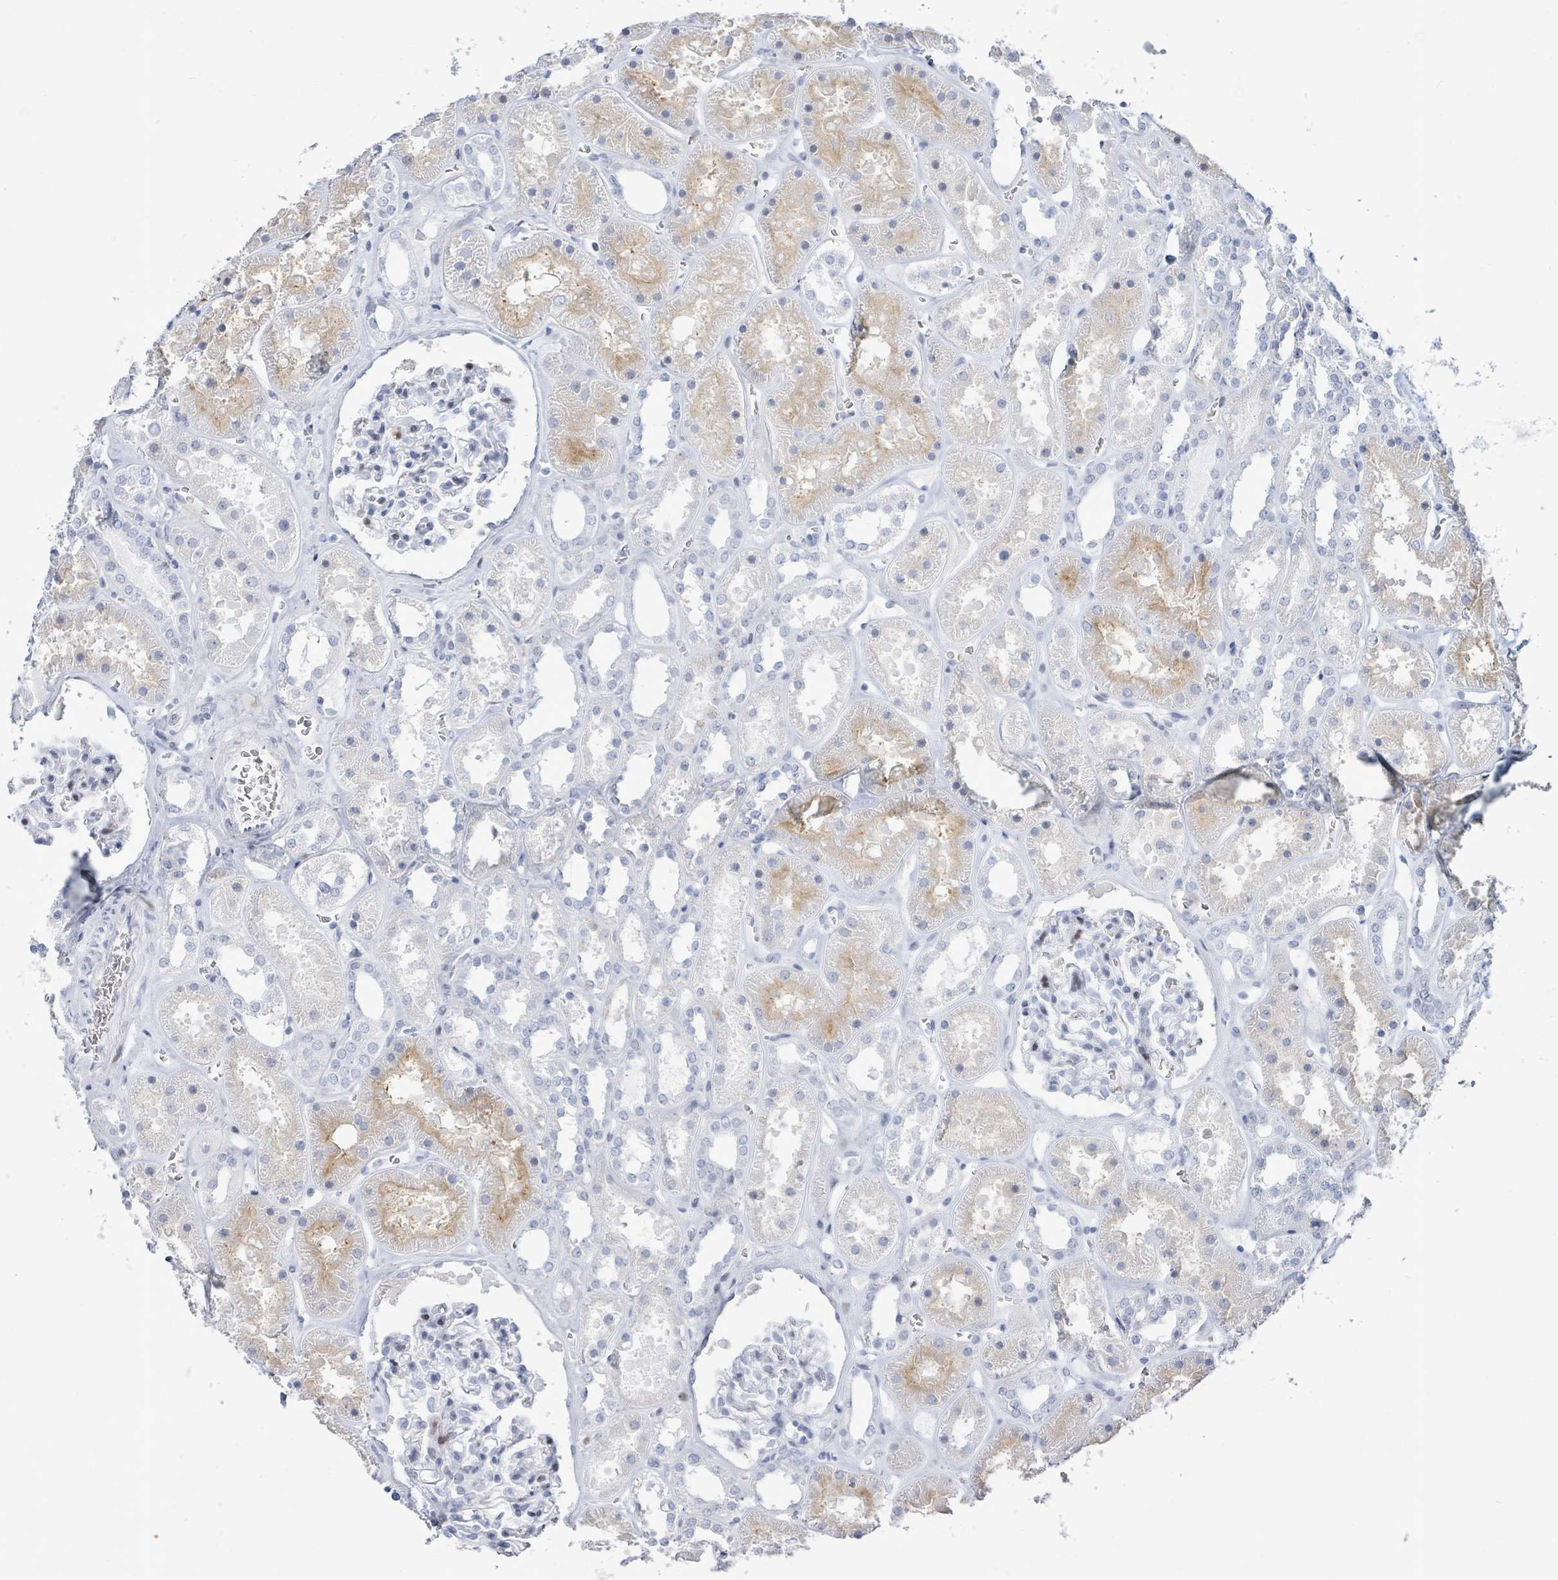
{"staining": {"intensity": "weak", "quantity": "<25%", "location": "nuclear"}, "tissue": "kidney", "cell_type": "Cells in glomeruli", "image_type": "normal", "snomed": [{"axis": "morphology", "description": "Normal tissue, NOS"}, {"axis": "topography", "description": "Kidney"}], "caption": "This is an immunohistochemistry (IHC) histopathology image of unremarkable kidney. There is no expression in cells in glomeruli.", "gene": "MALL", "patient": {"sex": "female", "age": 41}}